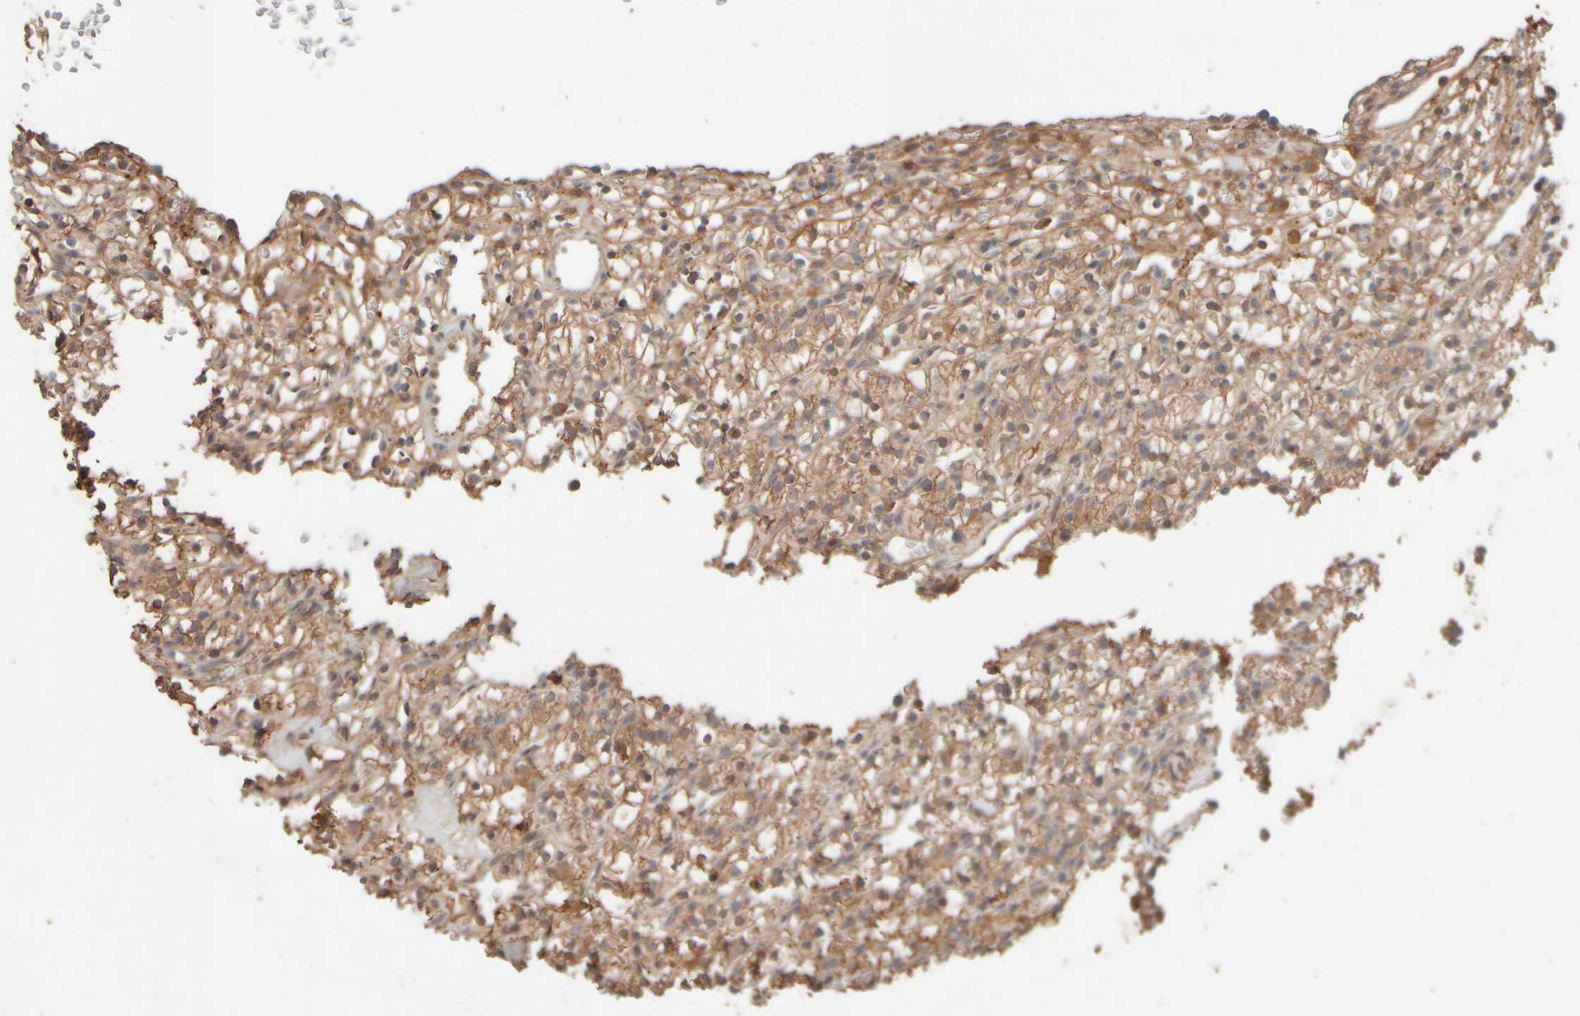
{"staining": {"intensity": "moderate", "quantity": ">75%", "location": "cytoplasmic/membranous"}, "tissue": "renal cancer", "cell_type": "Tumor cells", "image_type": "cancer", "snomed": [{"axis": "morphology", "description": "Adenocarcinoma, NOS"}, {"axis": "topography", "description": "Kidney"}], "caption": "Immunohistochemistry (IHC) image of human renal cancer (adenocarcinoma) stained for a protein (brown), which exhibits medium levels of moderate cytoplasmic/membranous staining in approximately >75% of tumor cells.", "gene": "EIF2B3", "patient": {"sex": "female", "age": 57}}